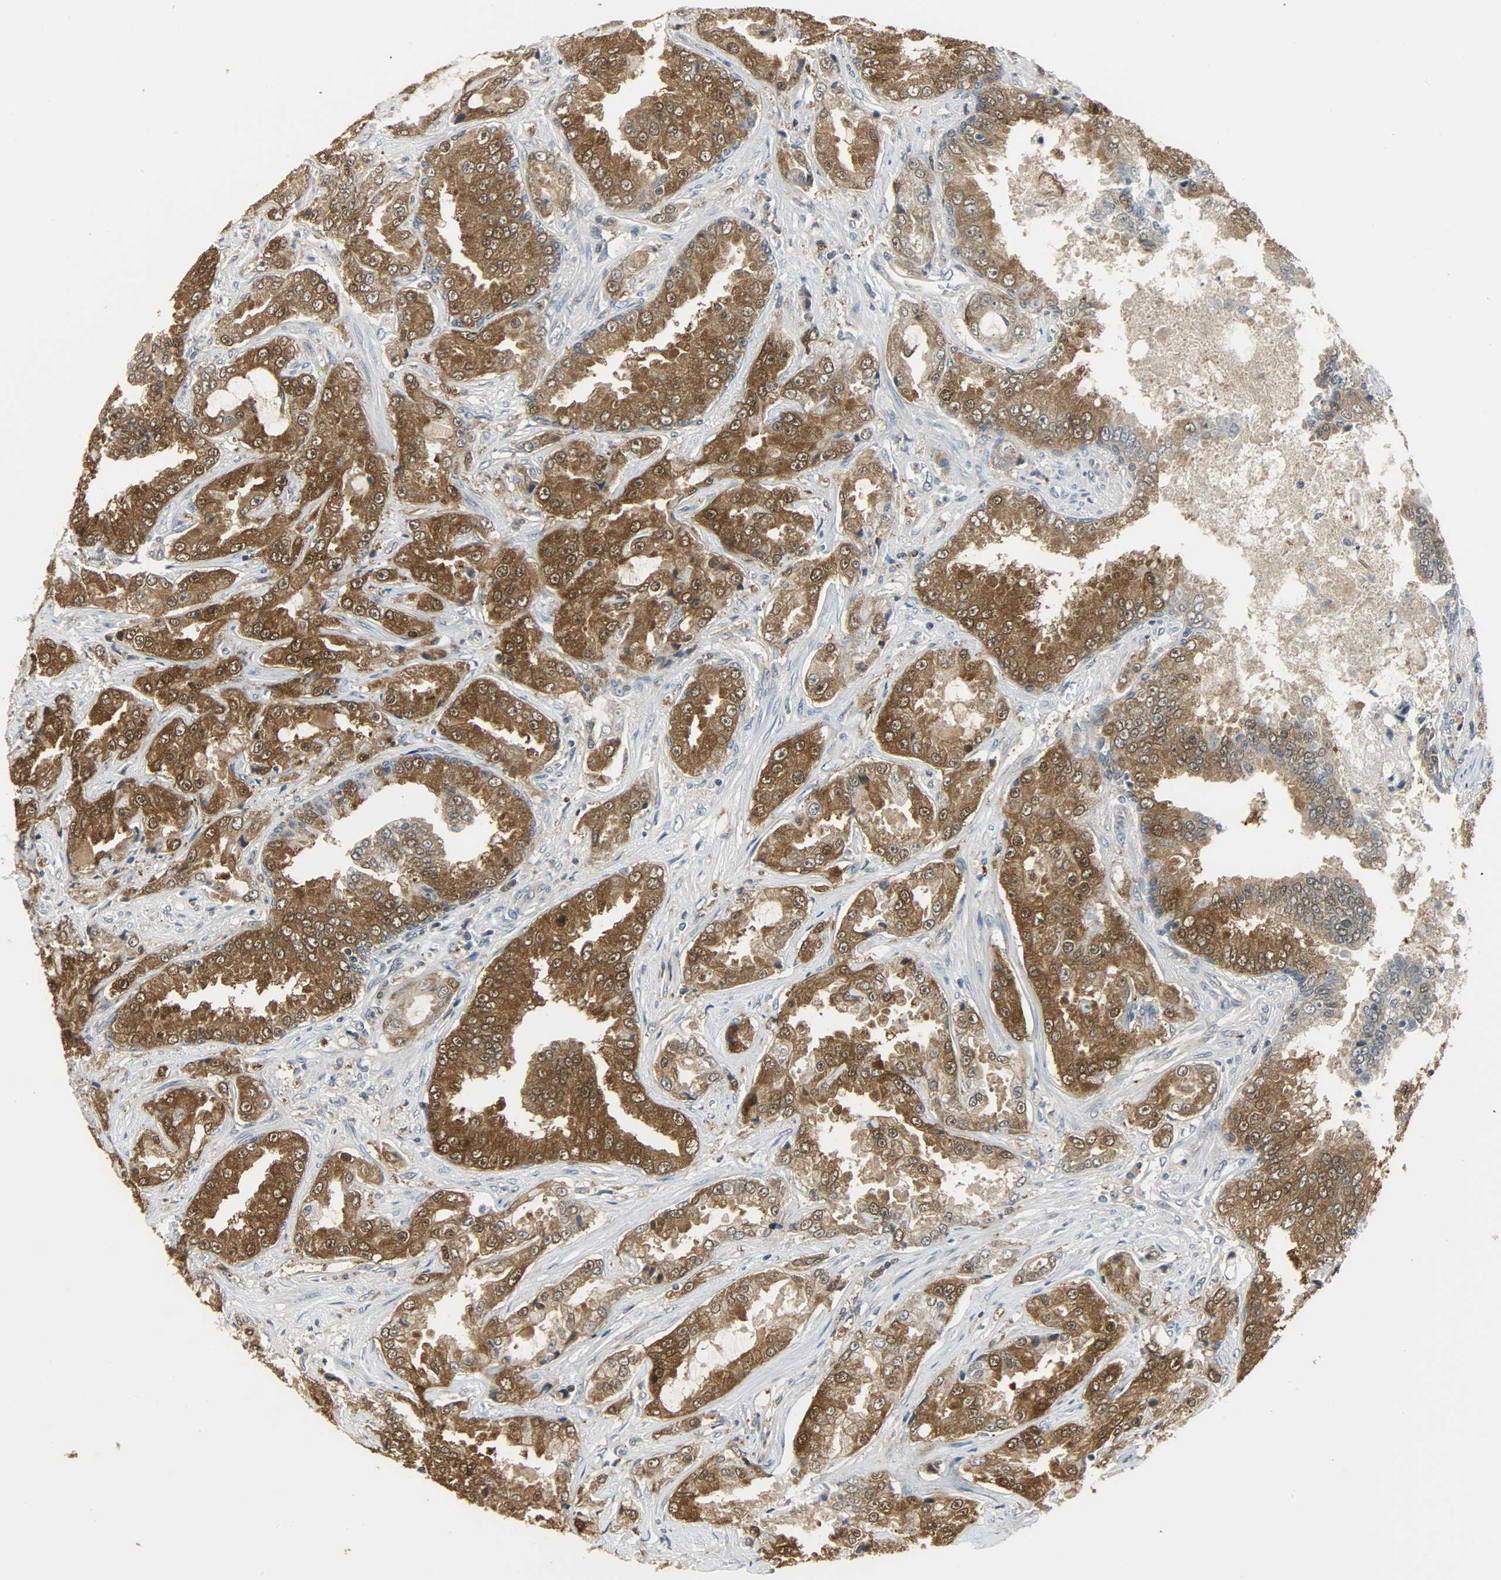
{"staining": {"intensity": "strong", "quantity": ">75%", "location": "cytoplasmic/membranous,nuclear"}, "tissue": "prostate cancer", "cell_type": "Tumor cells", "image_type": "cancer", "snomed": [{"axis": "morphology", "description": "Adenocarcinoma, High grade"}, {"axis": "topography", "description": "Prostate"}], "caption": "Immunohistochemical staining of human prostate cancer shows high levels of strong cytoplasmic/membranous and nuclear protein expression in approximately >75% of tumor cells.", "gene": "EIF4EBP1", "patient": {"sex": "male", "age": 73}}